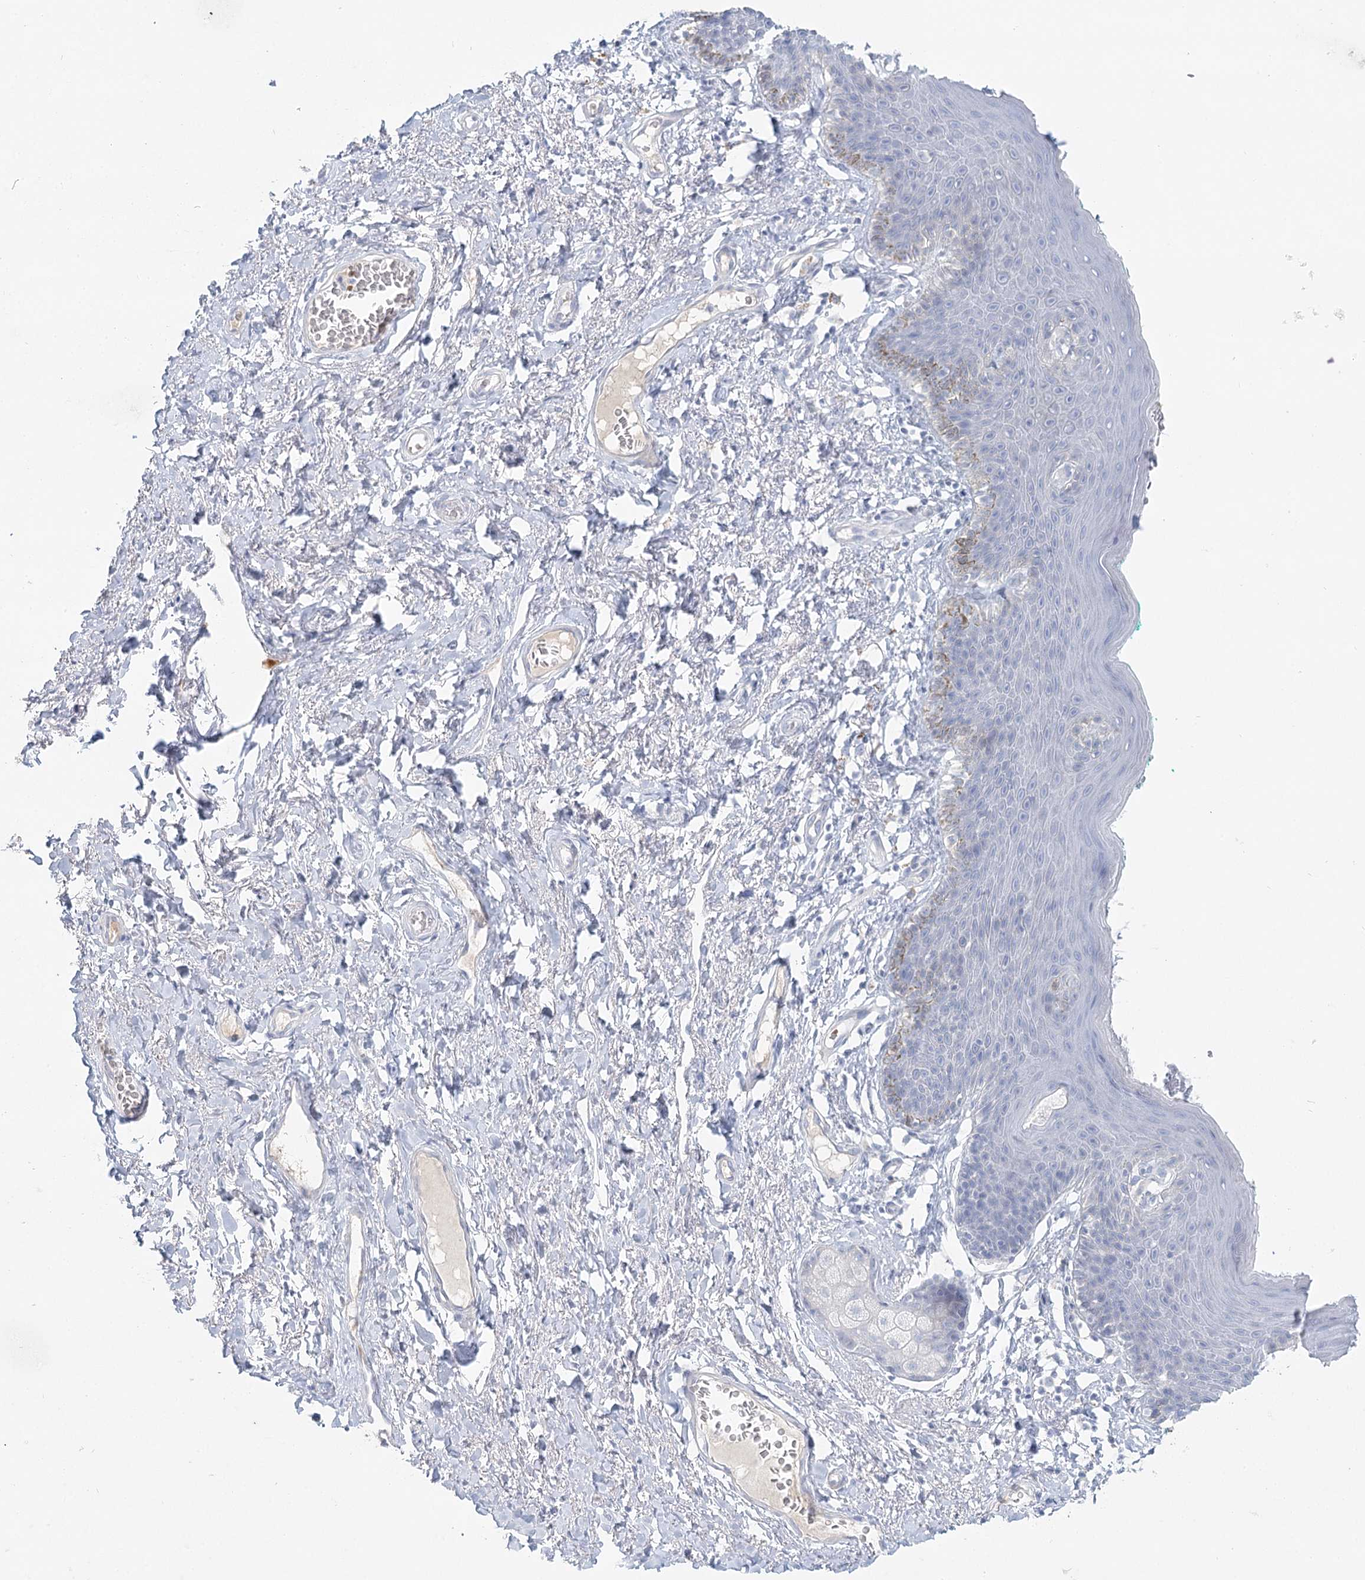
{"staining": {"intensity": "moderate", "quantity": "<25%", "location": "cytoplasmic/membranous"}, "tissue": "skin", "cell_type": "Epidermal cells", "image_type": "normal", "snomed": [{"axis": "morphology", "description": "Normal tissue, NOS"}, {"axis": "topography", "description": "Vulva"}], "caption": "Normal skin displays moderate cytoplasmic/membranous positivity in about <25% of epidermal cells.", "gene": "DMGDH", "patient": {"sex": "female", "age": 66}}